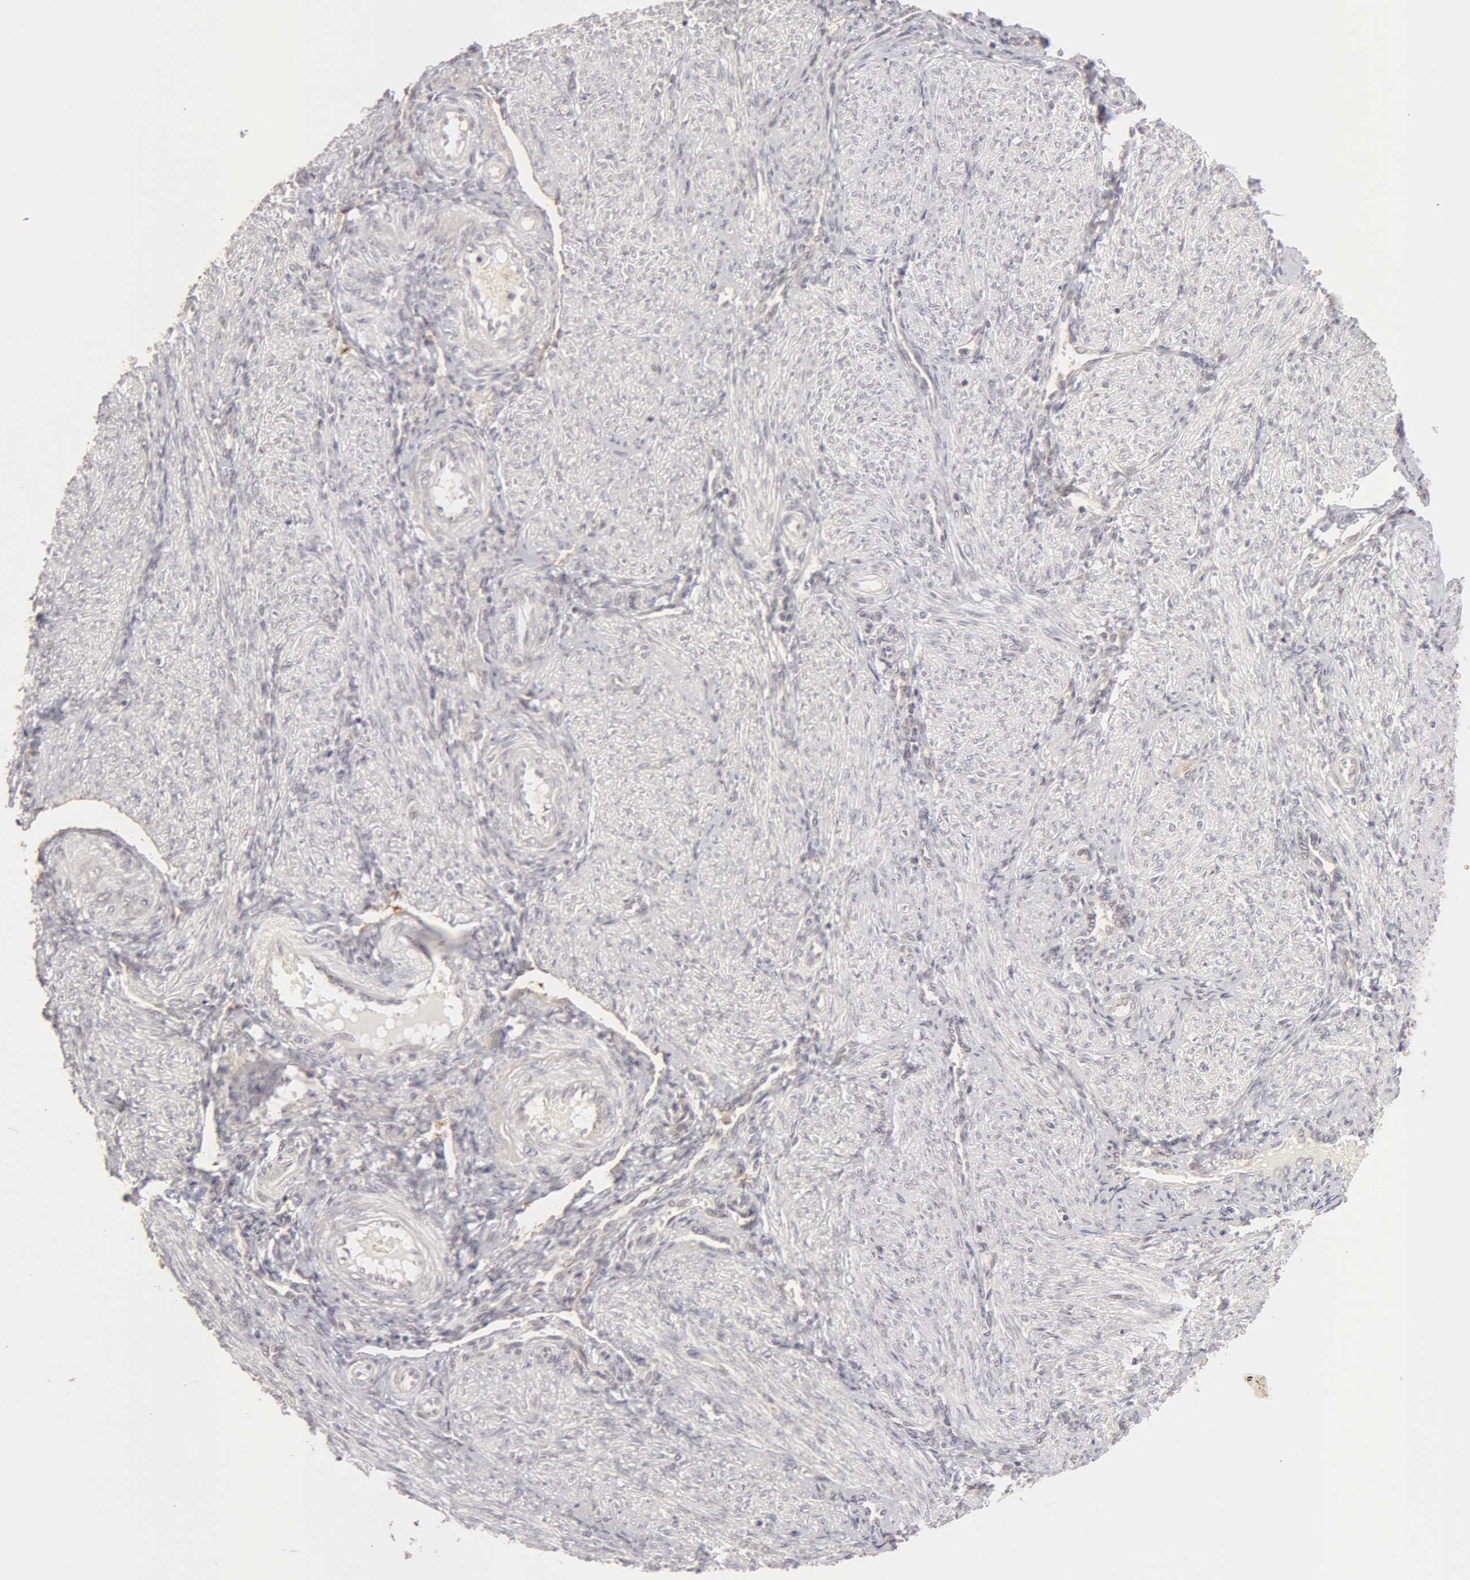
{"staining": {"intensity": "negative", "quantity": "none", "location": "none"}, "tissue": "endometrium", "cell_type": "Cells in endometrial stroma", "image_type": "normal", "snomed": [{"axis": "morphology", "description": "Normal tissue, NOS"}, {"axis": "topography", "description": "Endometrium"}], "caption": "DAB (3,3'-diaminobenzidine) immunohistochemical staining of normal endometrium exhibits no significant staining in cells in endometrial stroma.", "gene": "ADAM10", "patient": {"sex": "female", "age": 36}}